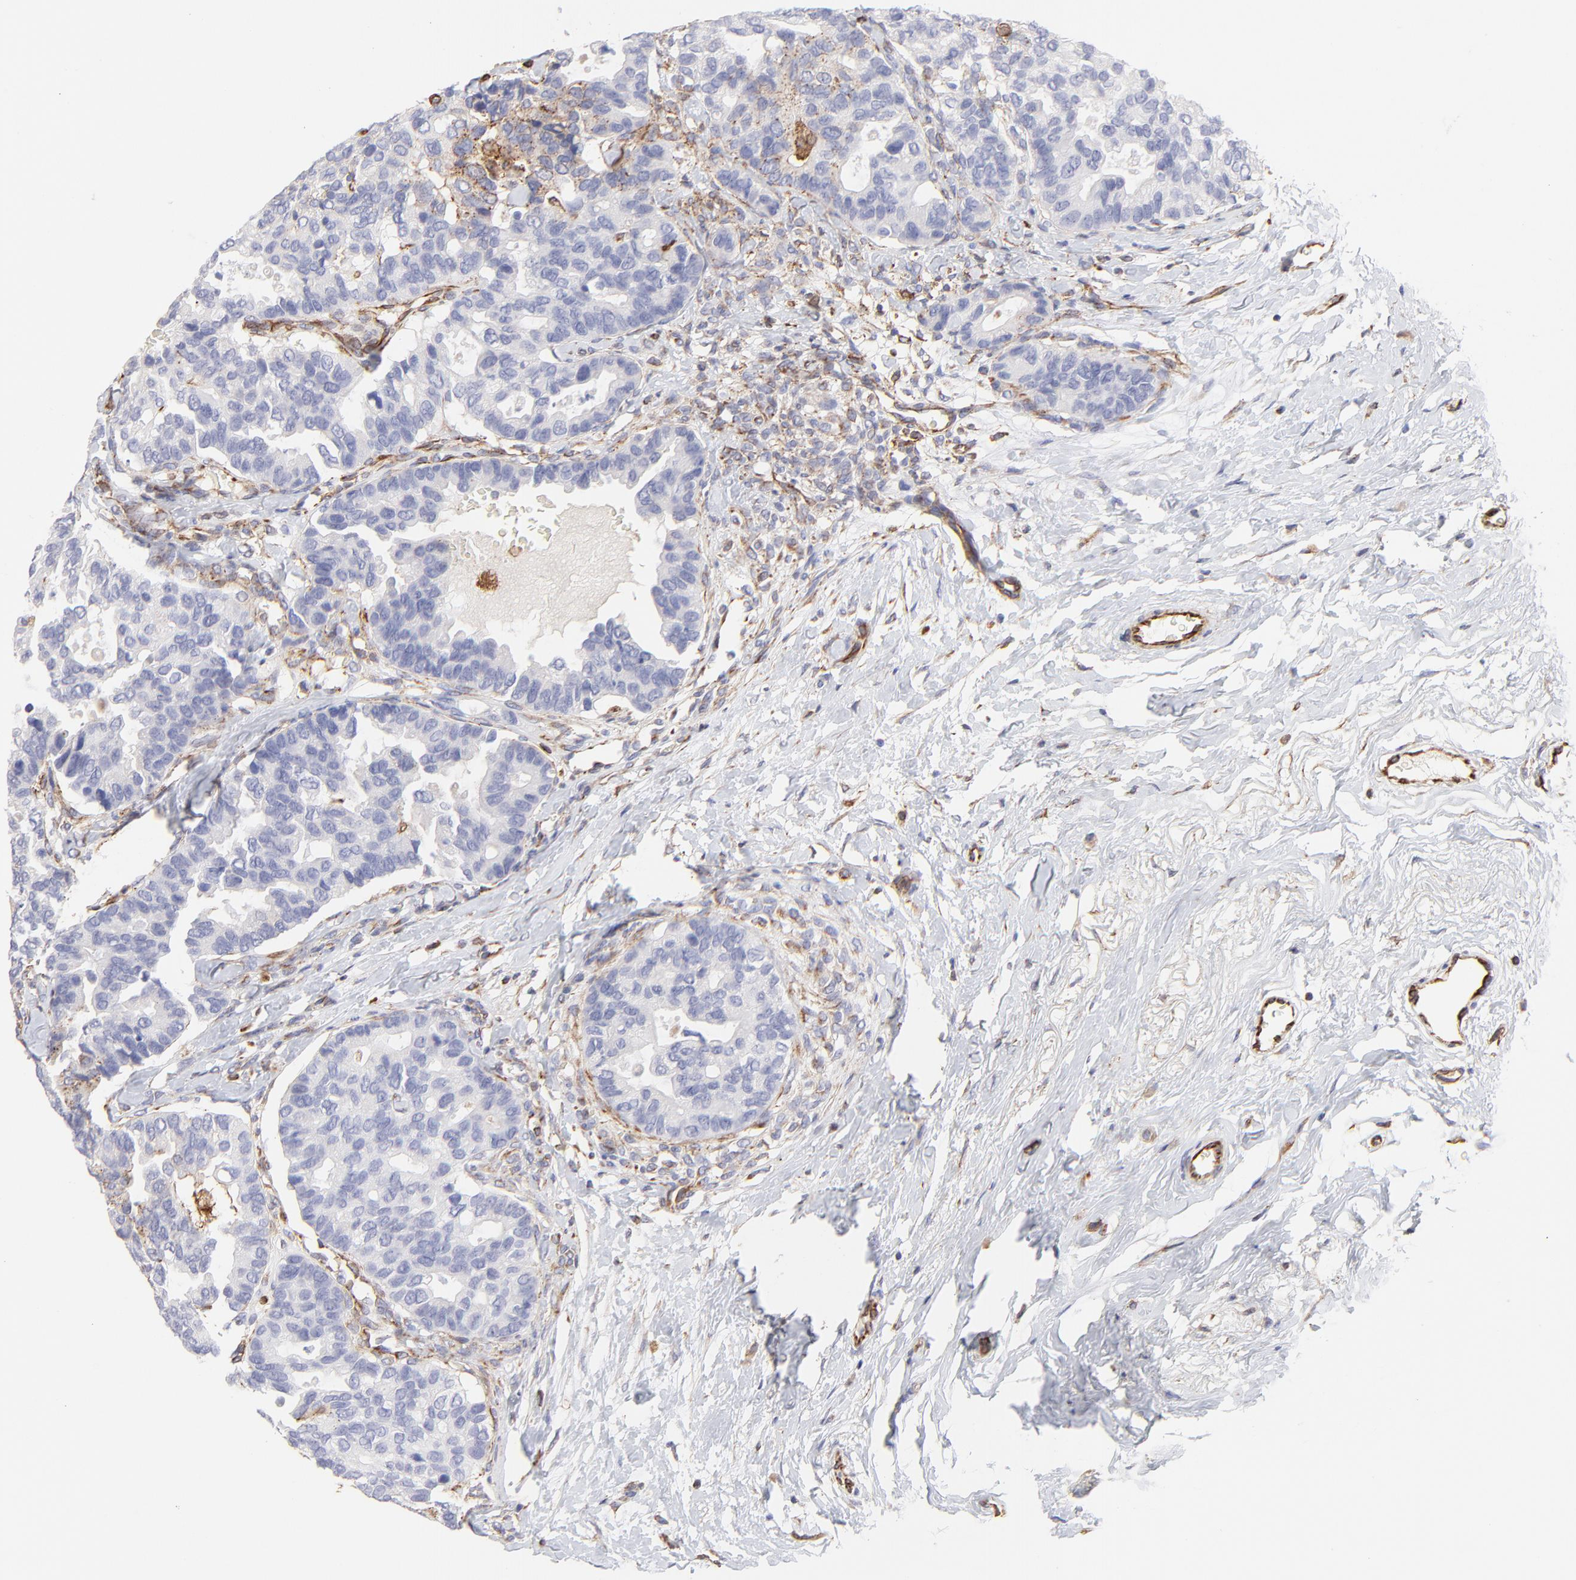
{"staining": {"intensity": "weak", "quantity": "<25%", "location": "cytoplasmic/membranous"}, "tissue": "breast cancer", "cell_type": "Tumor cells", "image_type": "cancer", "snomed": [{"axis": "morphology", "description": "Duct carcinoma"}, {"axis": "topography", "description": "Breast"}], "caption": "This is a photomicrograph of IHC staining of intraductal carcinoma (breast), which shows no staining in tumor cells.", "gene": "COX8C", "patient": {"sex": "female", "age": 69}}